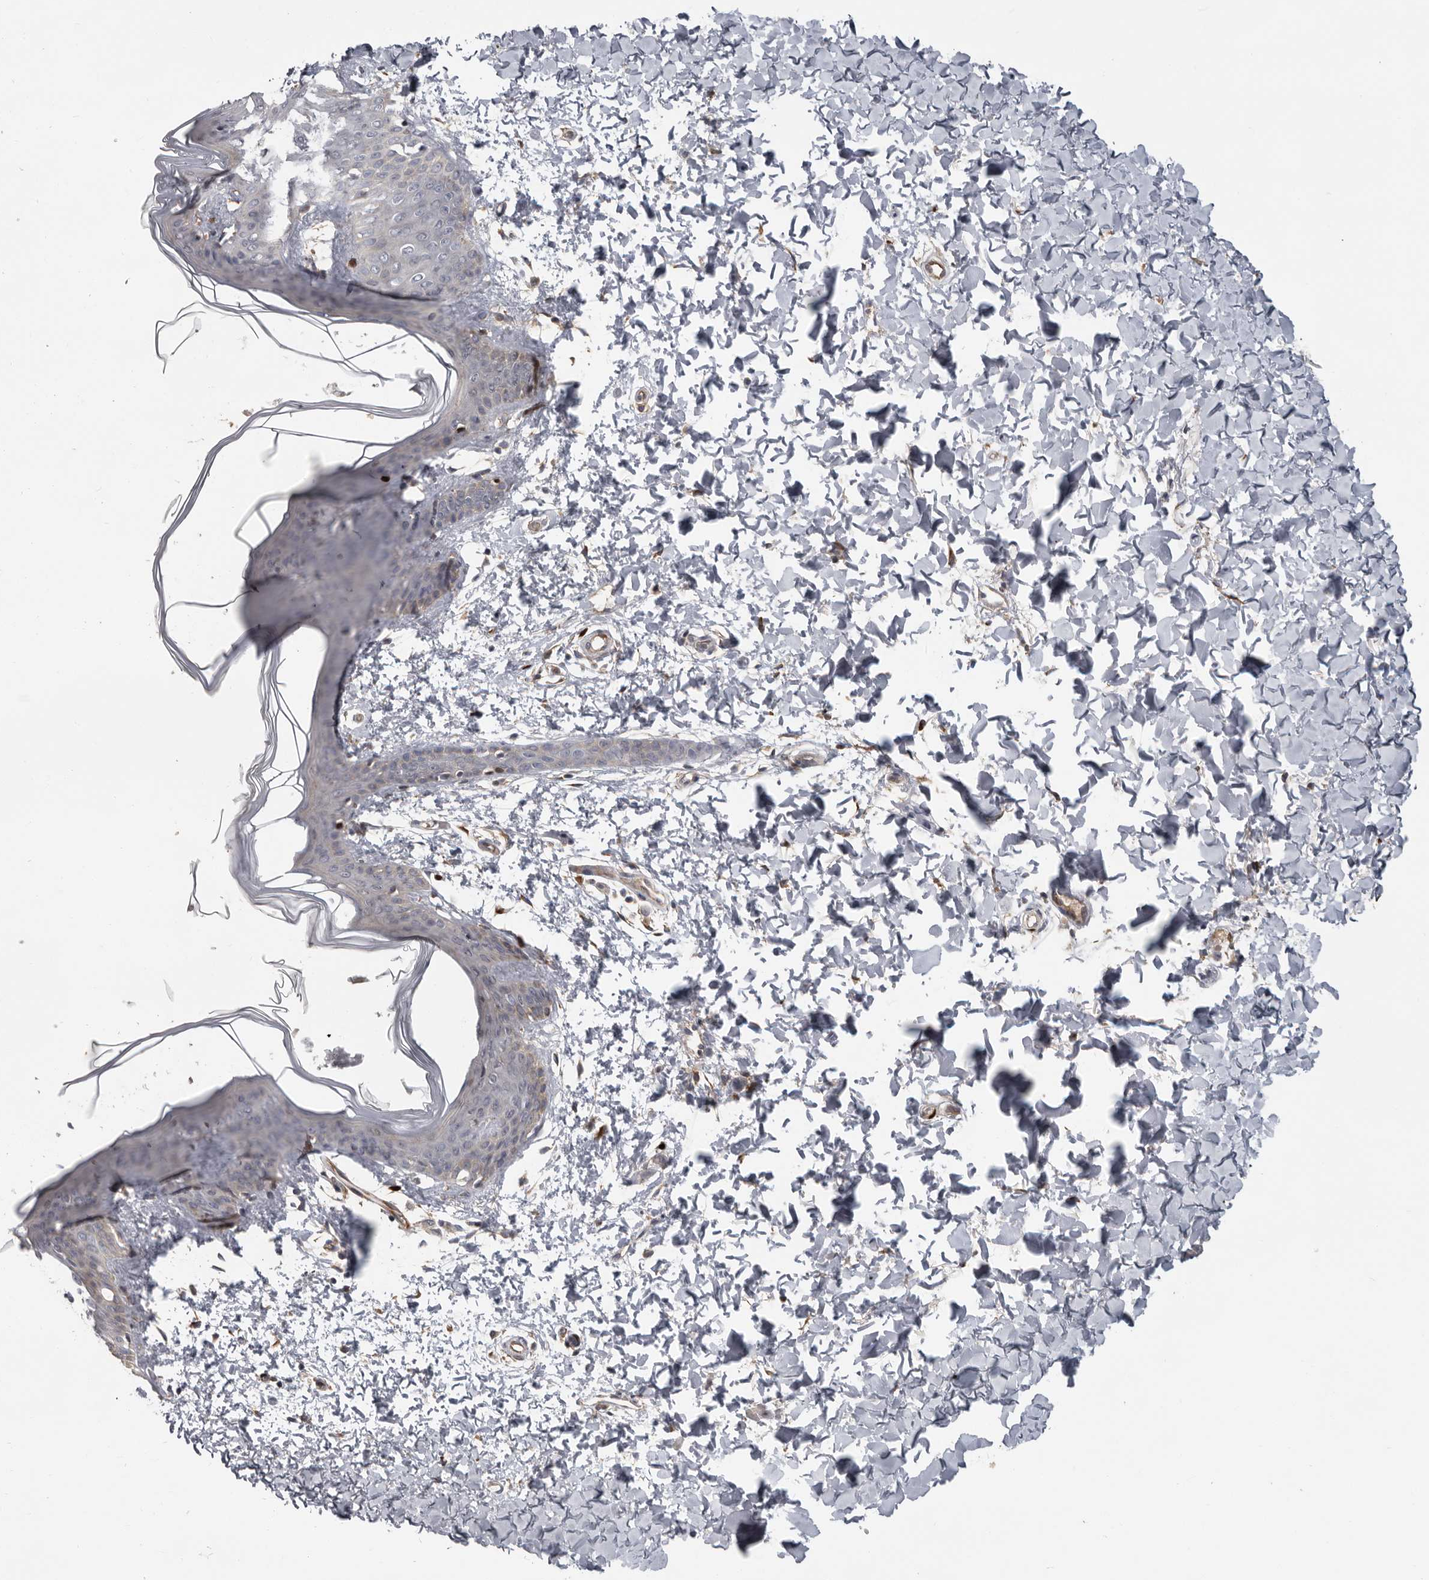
{"staining": {"intensity": "negative", "quantity": "none", "location": "none"}, "tissue": "skin", "cell_type": "Fibroblasts", "image_type": "normal", "snomed": [{"axis": "morphology", "description": "Normal tissue, NOS"}, {"axis": "topography", "description": "Skin"}], "caption": "DAB immunohistochemical staining of benign human skin shows no significant staining in fibroblasts.", "gene": "MTF1", "patient": {"sex": "female", "age": 17}}